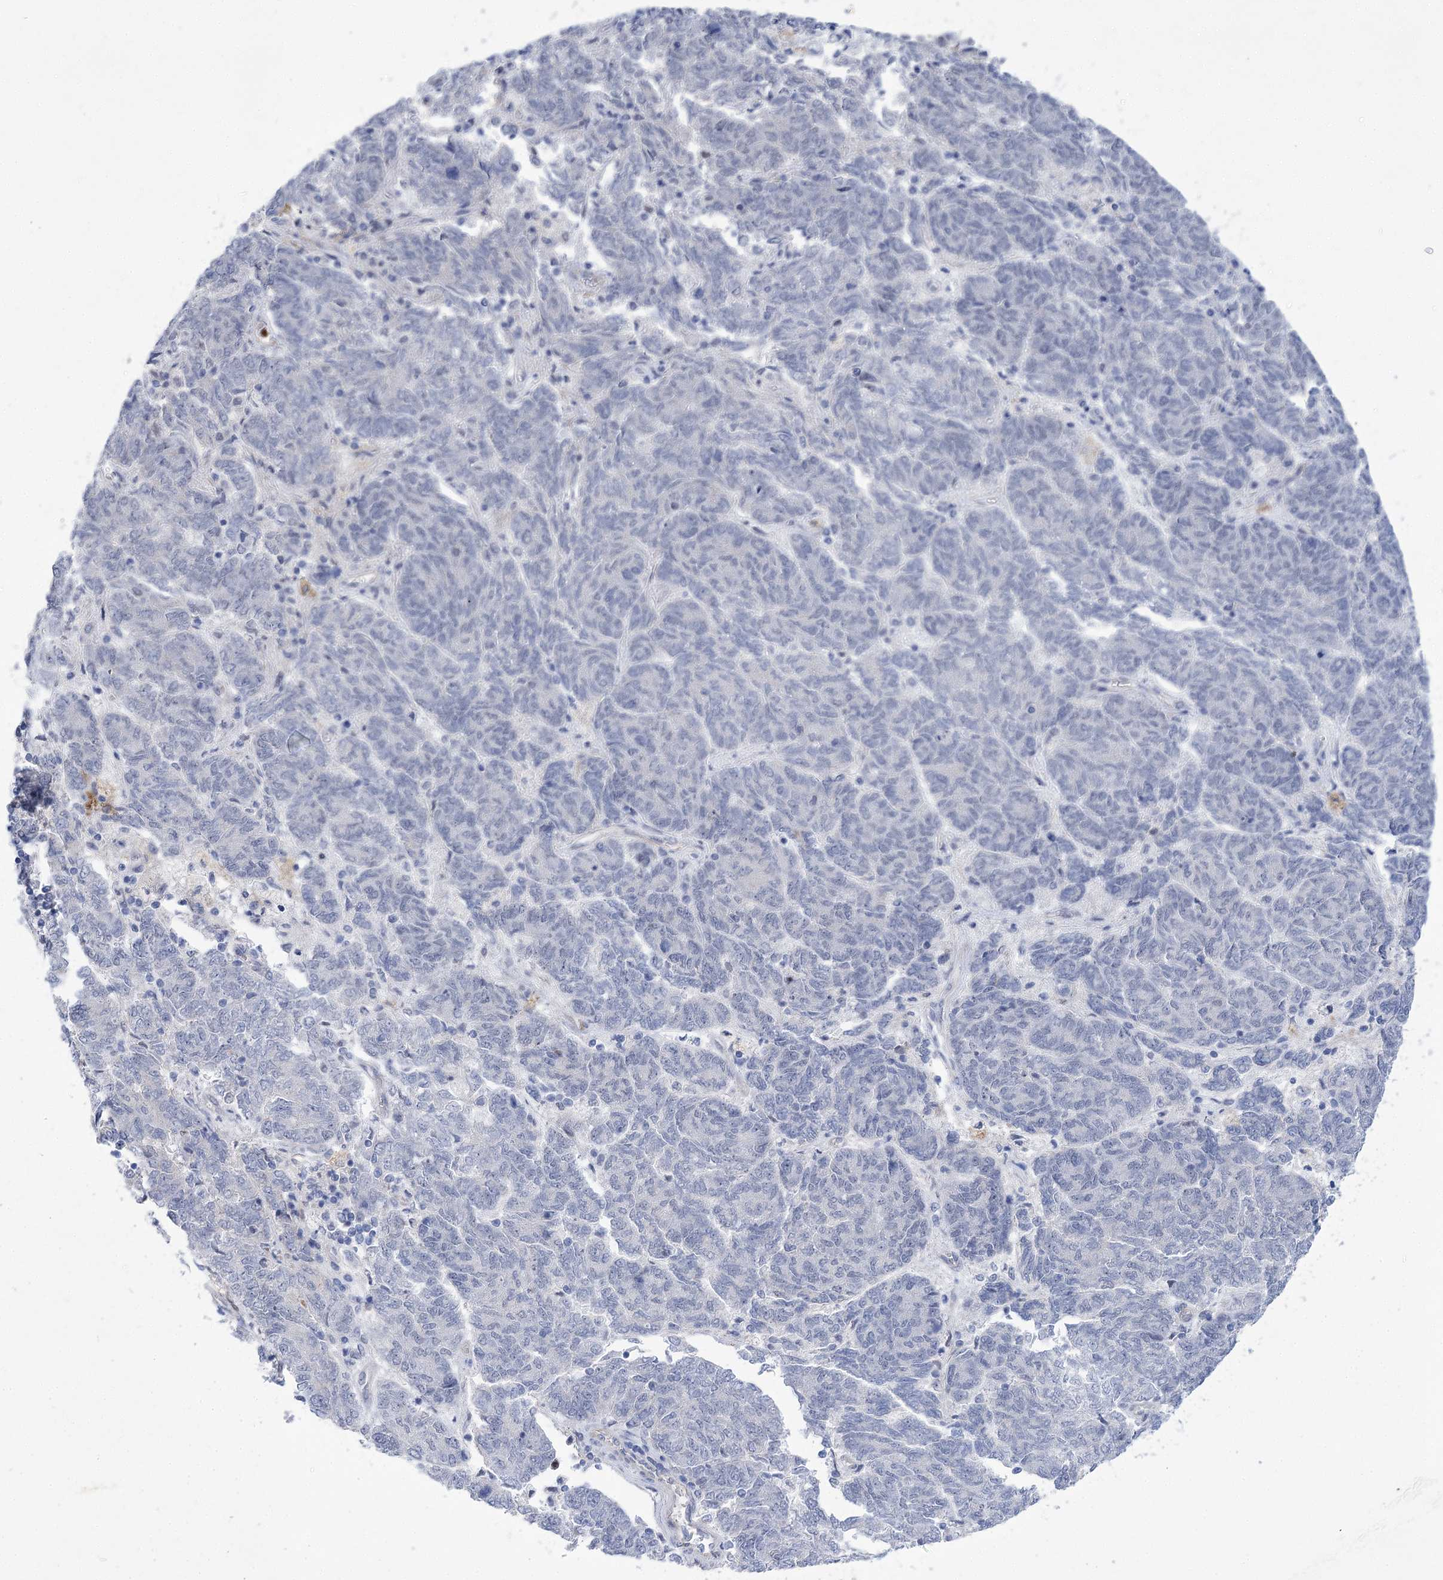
{"staining": {"intensity": "negative", "quantity": "none", "location": "none"}, "tissue": "endometrial cancer", "cell_type": "Tumor cells", "image_type": "cancer", "snomed": [{"axis": "morphology", "description": "Adenocarcinoma, NOS"}, {"axis": "topography", "description": "Endometrium"}], "caption": "An immunohistochemistry (IHC) photomicrograph of endometrial cancer is shown. There is no staining in tumor cells of endometrial cancer.", "gene": "THAP6", "patient": {"sex": "female", "age": 80}}